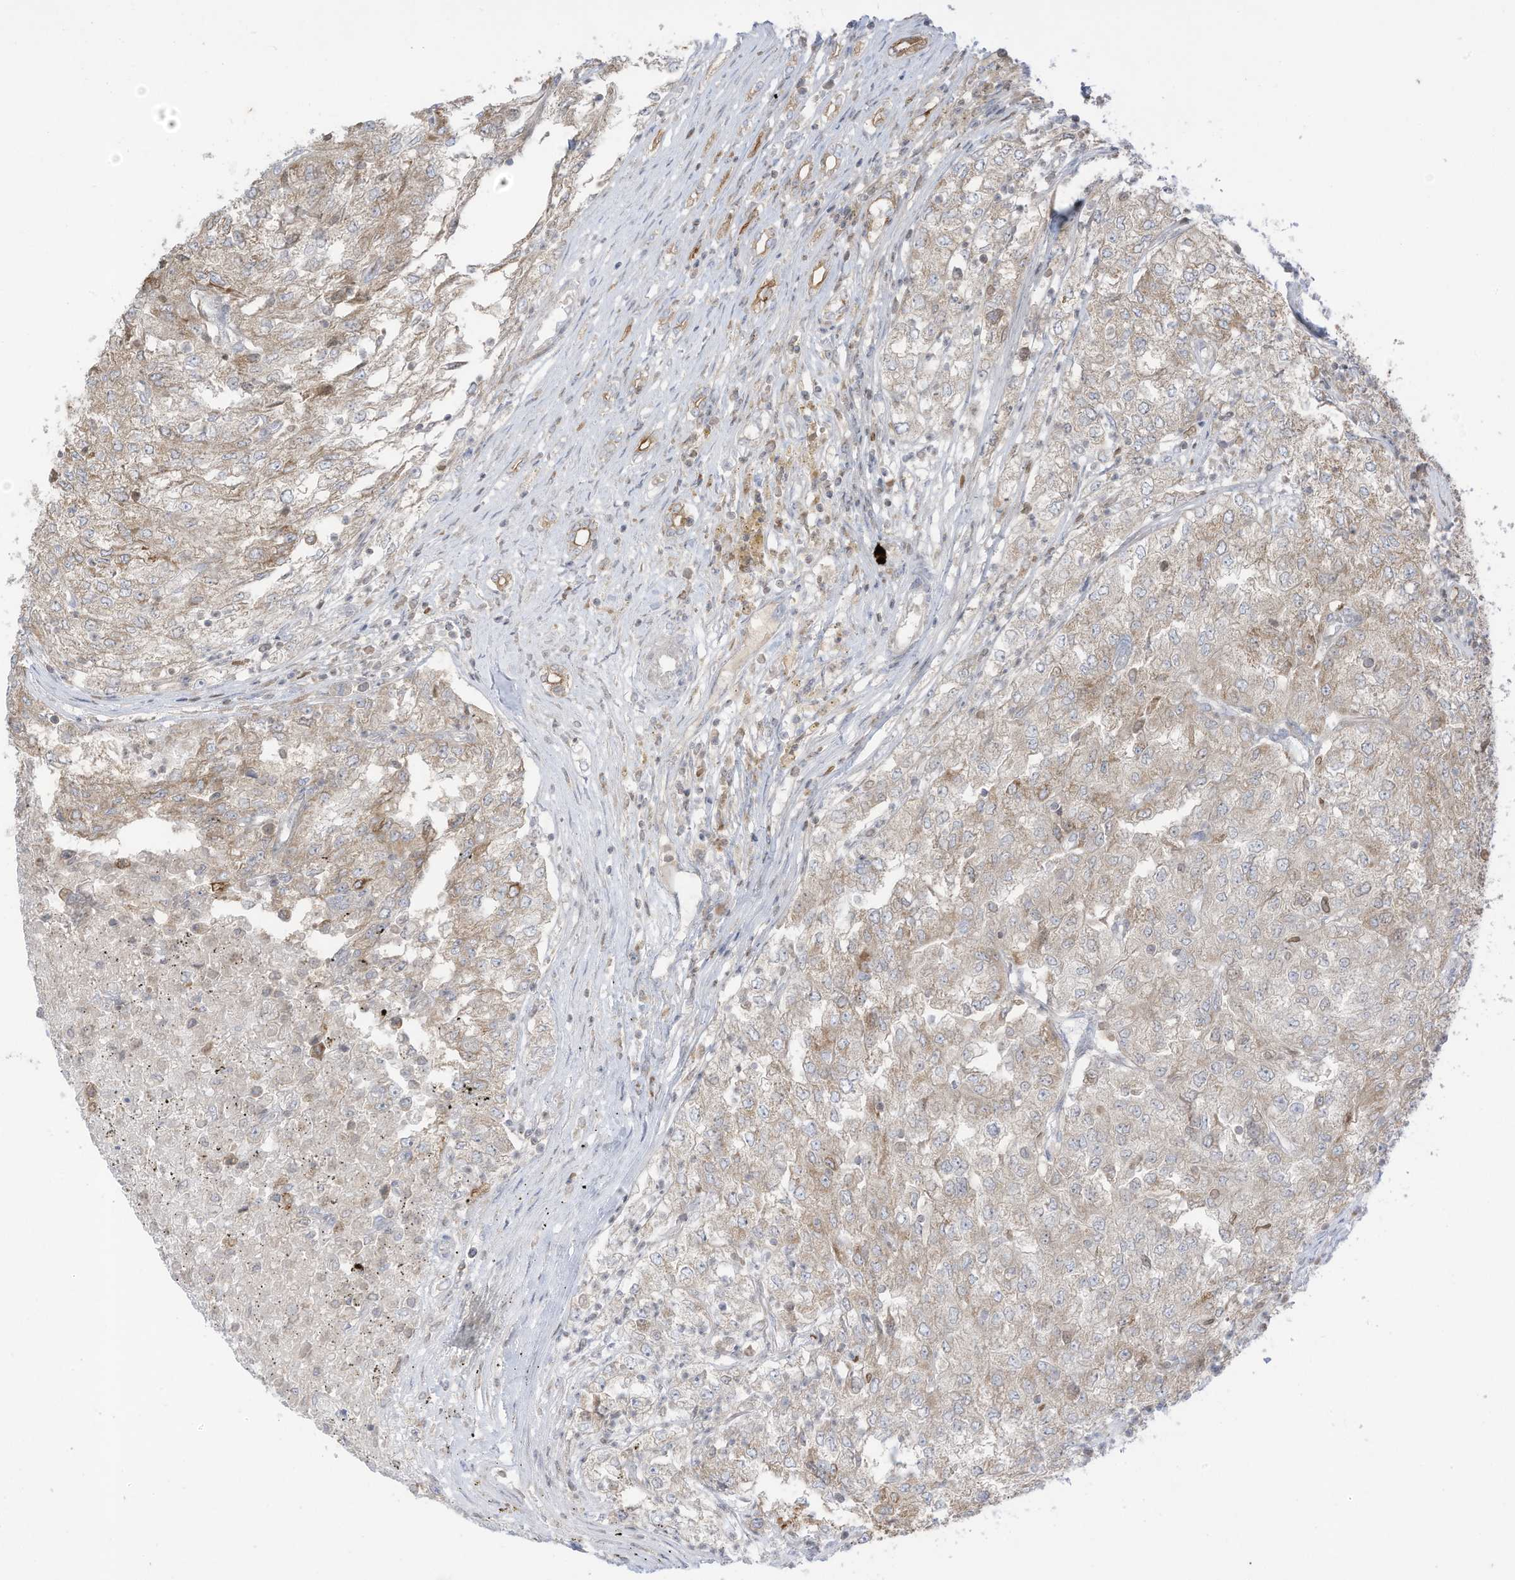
{"staining": {"intensity": "weak", "quantity": "25%-75%", "location": "cytoplasmic/membranous,nuclear"}, "tissue": "renal cancer", "cell_type": "Tumor cells", "image_type": "cancer", "snomed": [{"axis": "morphology", "description": "Adenocarcinoma, NOS"}, {"axis": "topography", "description": "Kidney"}], "caption": "This micrograph reveals renal cancer stained with IHC to label a protein in brown. The cytoplasmic/membranous and nuclear of tumor cells show weak positivity for the protein. Nuclei are counter-stained blue.", "gene": "CGAS", "patient": {"sex": "female", "age": 54}}